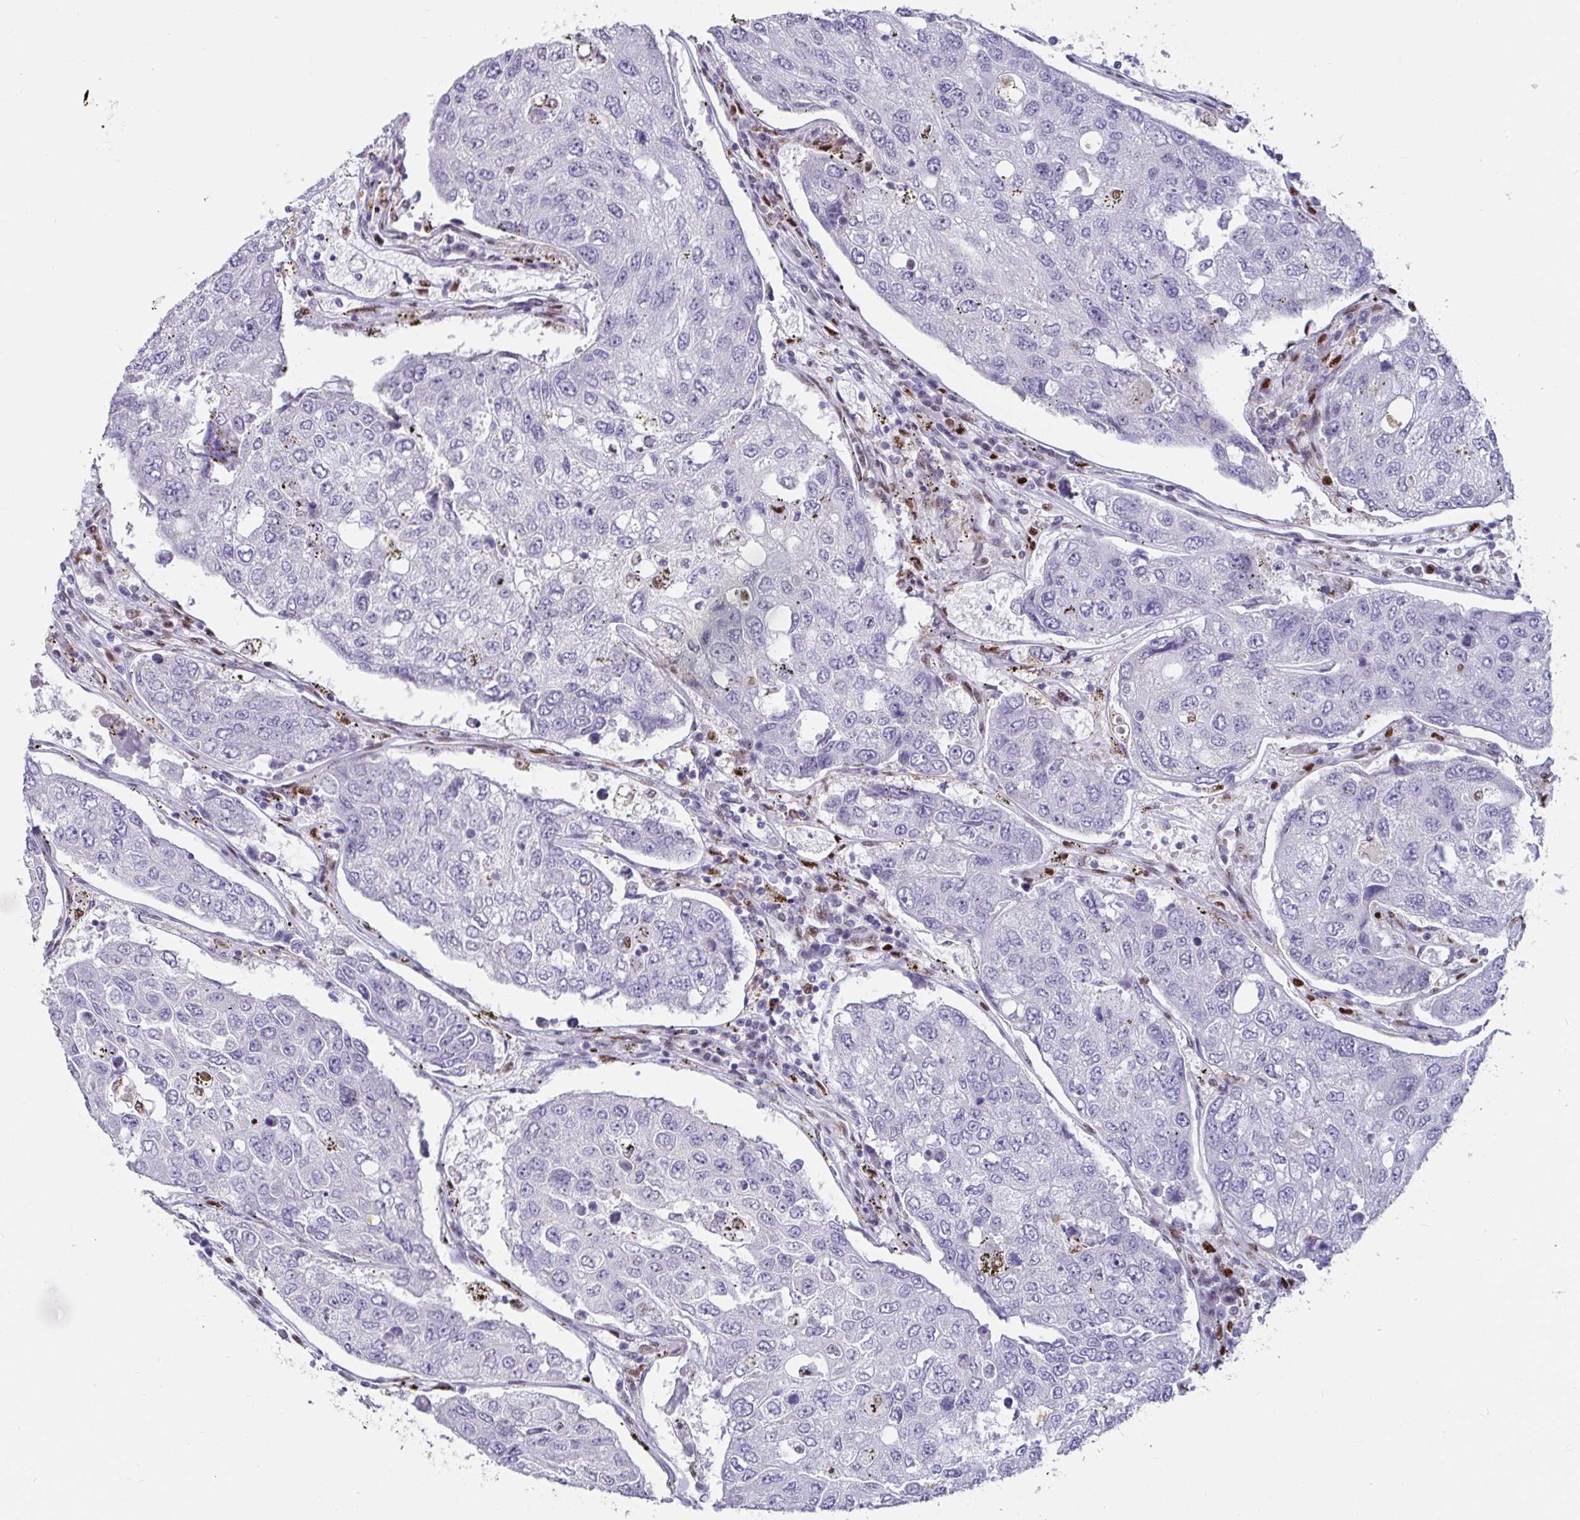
{"staining": {"intensity": "negative", "quantity": "none", "location": "none"}, "tissue": "urothelial cancer", "cell_type": "Tumor cells", "image_type": "cancer", "snomed": [{"axis": "morphology", "description": "Urothelial carcinoma, High grade"}, {"axis": "topography", "description": "Lymph node"}, {"axis": "topography", "description": "Urinary bladder"}], "caption": "Immunohistochemical staining of human urothelial carcinoma (high-grade) shows no significant expression in tumor cells.", "gene": "ZNF586", "patient": {"sex": "male", "age": 51}}